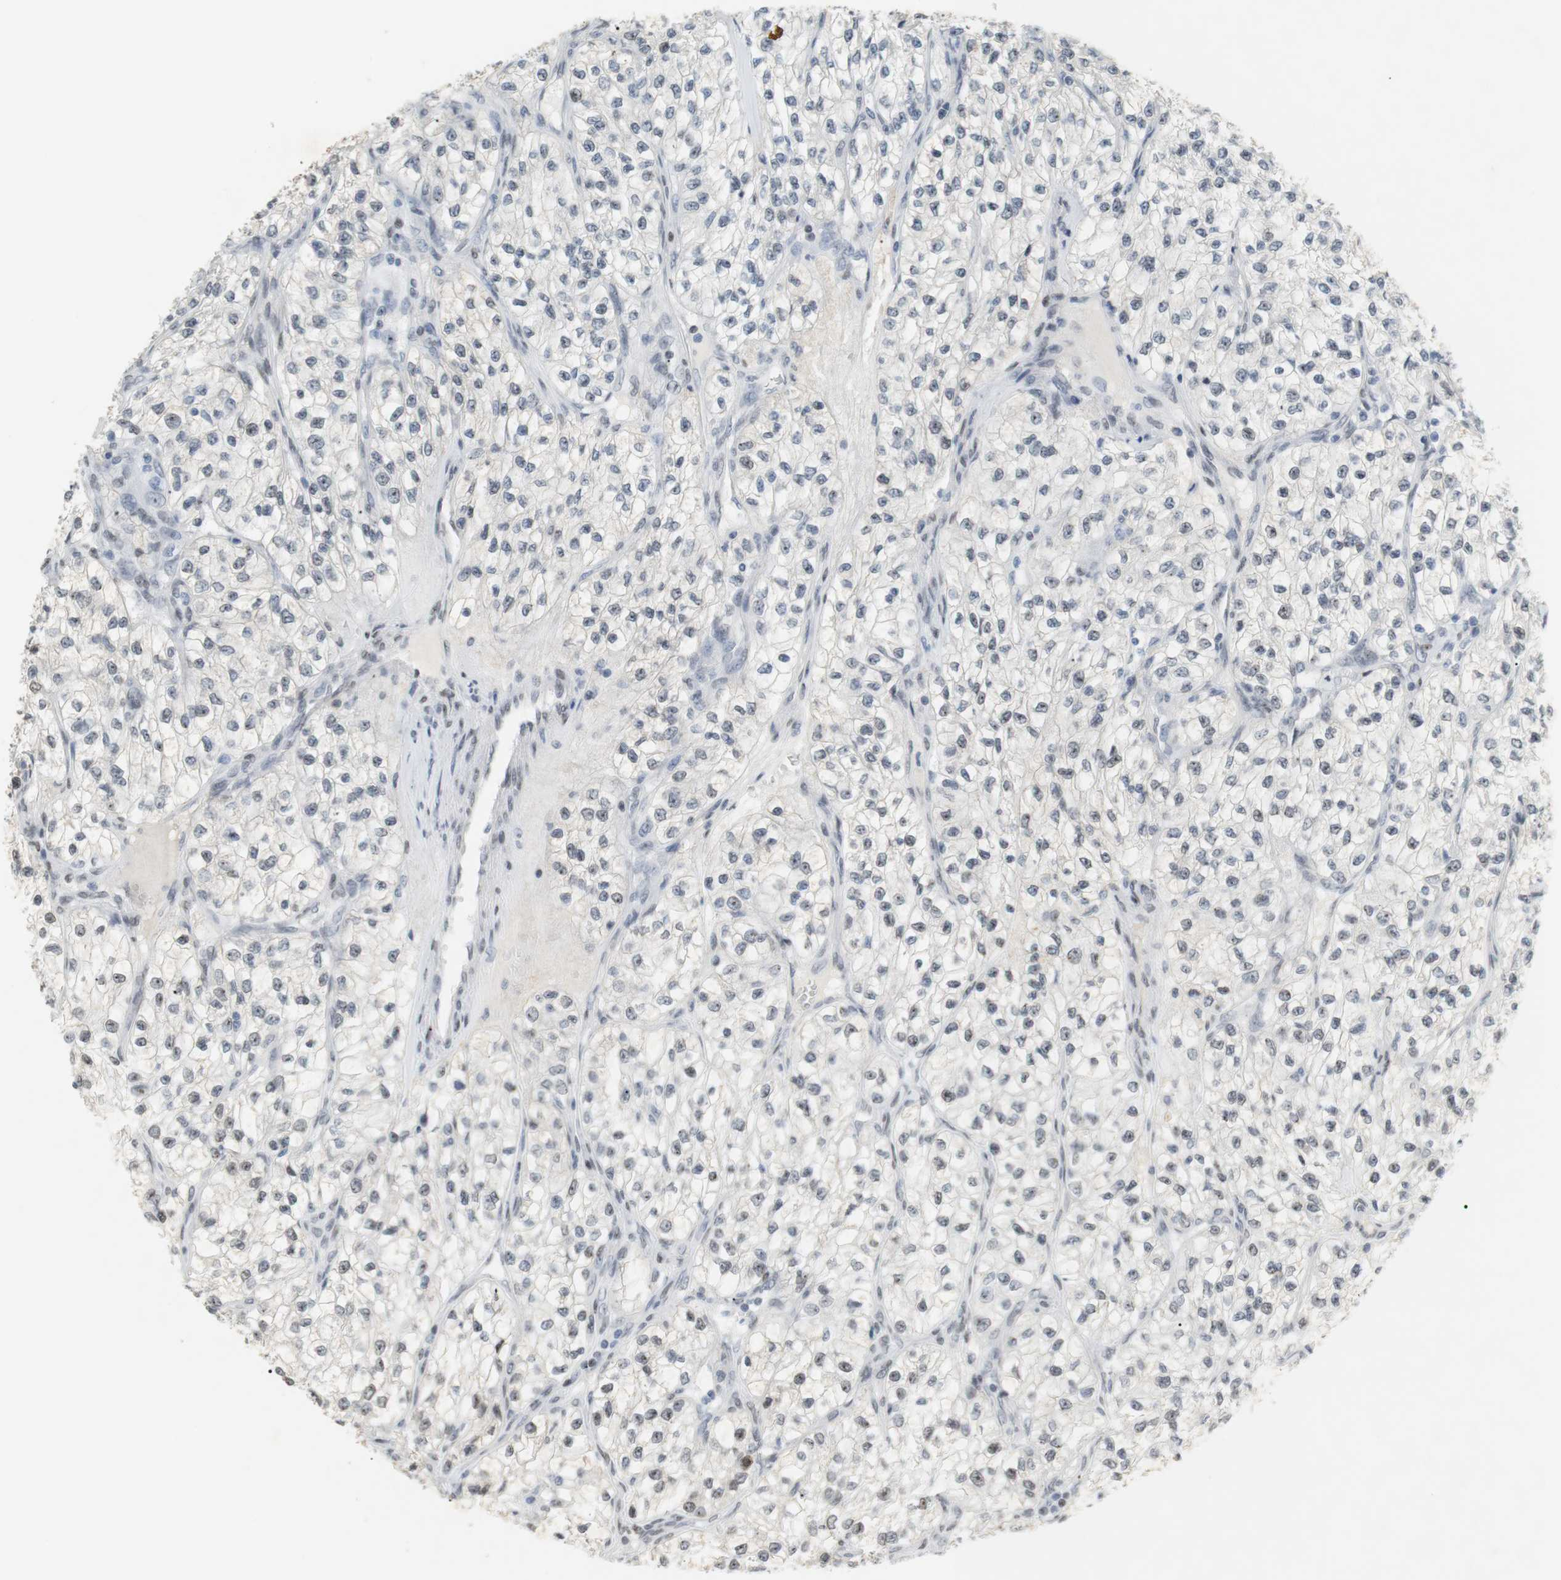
{"staining": {"intensity": "weak", "quantity": "<25%", "location": "nuclear"}, "tissue": "renal cancer", "cell_type": "Tumor cells", "image_type": "cancer", "snomed": [{"axis": "morphology", "description": "Adenocarcinoma, NOS"}, {"axis": "topography", "description": "Kidney"}], "caption": "The photomicrograph shows no significant expression in tumor cells of renal cancer.", "gene": "BMI1", "patient": {"sex": "female", "age": 57}}